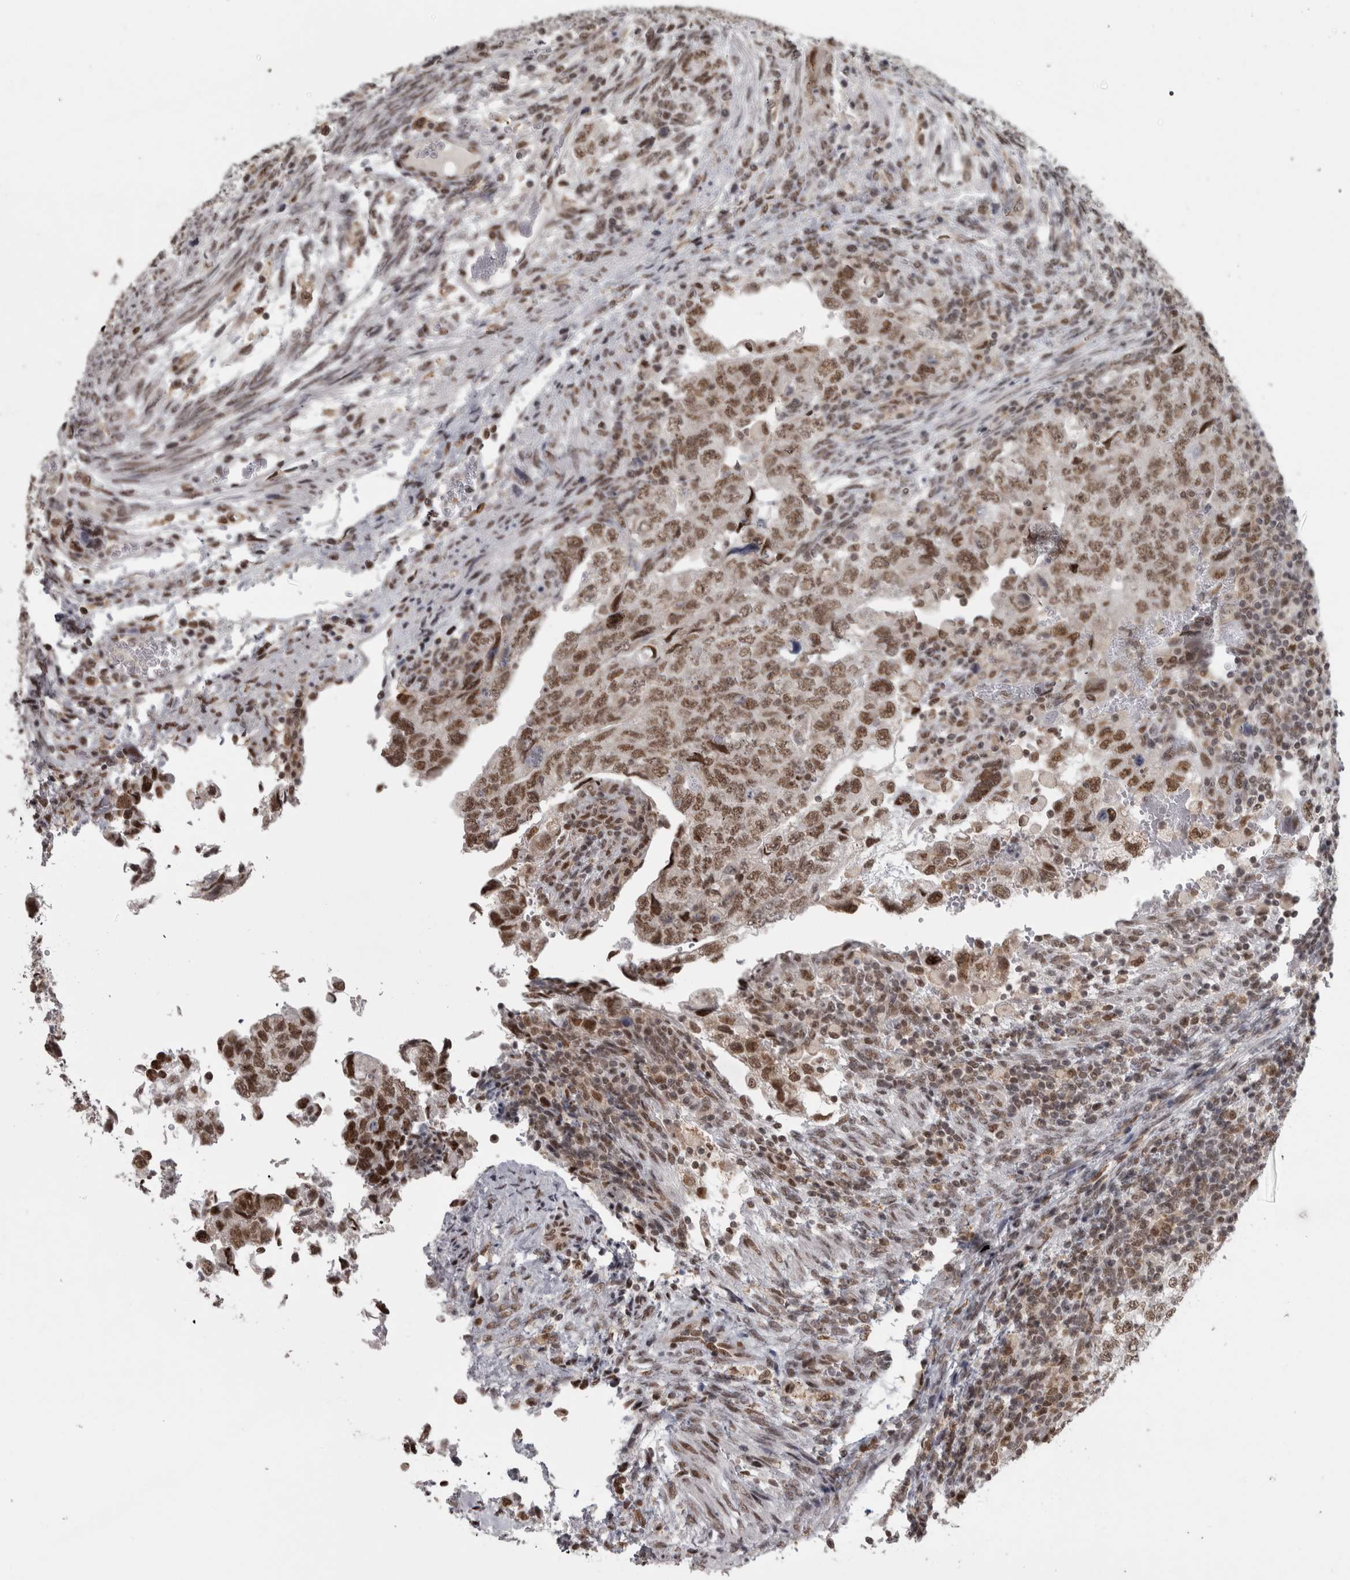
{"staining": {"intensity": "moderate", "quantity": ">75%", "location": "nuclear"}, "tissue": "testis cancer", "cell_type": "Tumor cells", "image_type": "cancer", "snomed": [{"axis": "morphology", "description": "Normal tissue, NOS"}, {"axis": "morphology", "description": "Carcinoma, Embryonal, NOS"}, {"axis": "topography", "description": "Testis"}], "caption": "Testis cancer stained with DAB (3,3'-diaminobenzidine) immunohistochemistry (IHC) exhibits medium levels of moderate nuclear expression in approximately >75% of tumor cells. (DAB IHC, brown staining for protein, blue staining for nuclei).", "gene": "MICU3", "patient": {"sex": "male", "age": 36}}